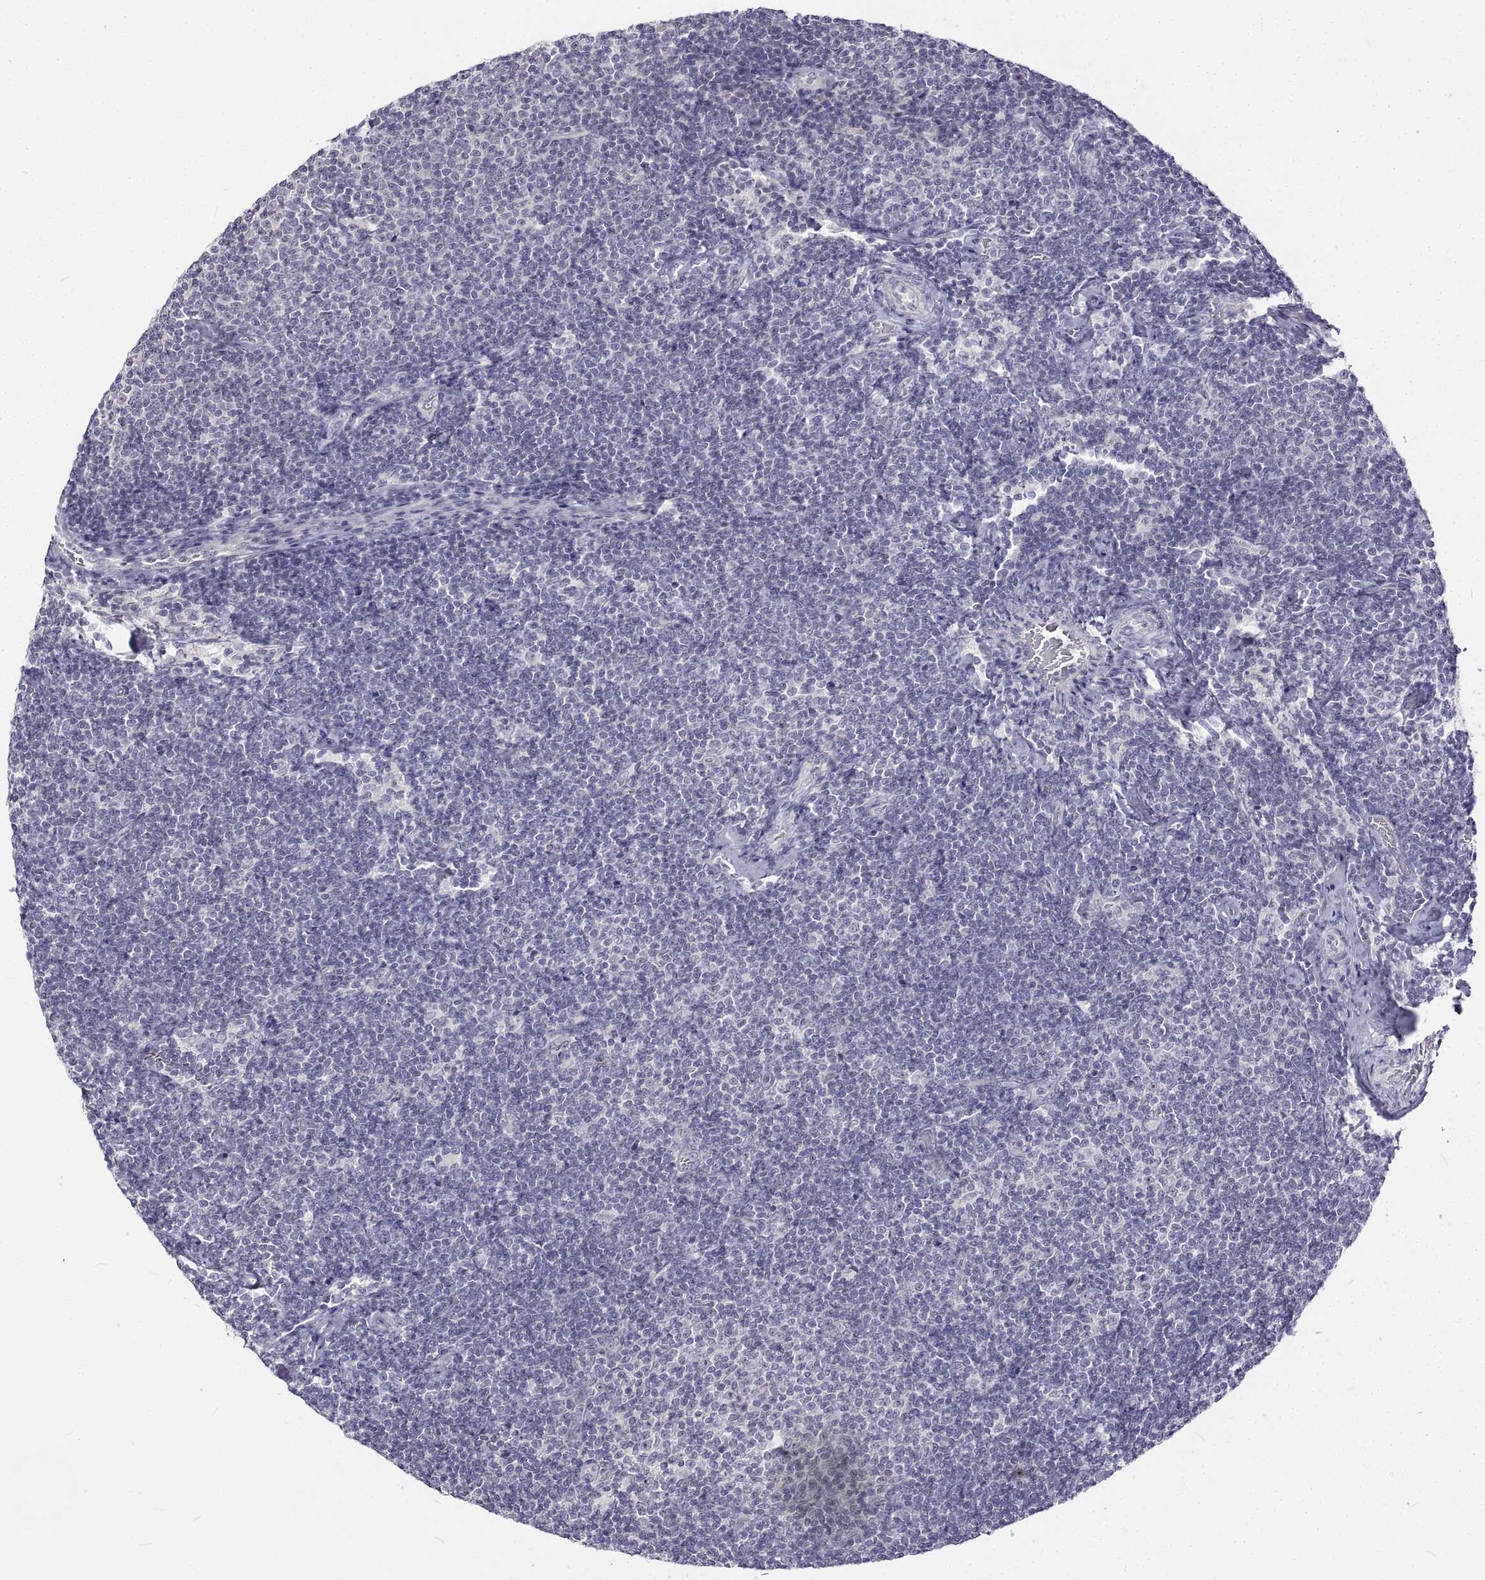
{"staining": {"intensity": "negative", "quantity": "none", "location": "none"}, "tissue": "lymphoma", "cell_type": "Tumor cells", "image_type": "cancer", "snomed": [{"axis": "morphology", "description": "Malignant lymphoma, non-Hodgkin's type, Low grade"}, {"axis": "topography", "description": "Lymph node"}], "caption": "Tumor cells show no significant protein positivity in malignant lymphoma, non-Hodgkin's type (low-grade).", "gene": "ANO2", "patient": {"sex": "male", "age": 81}}